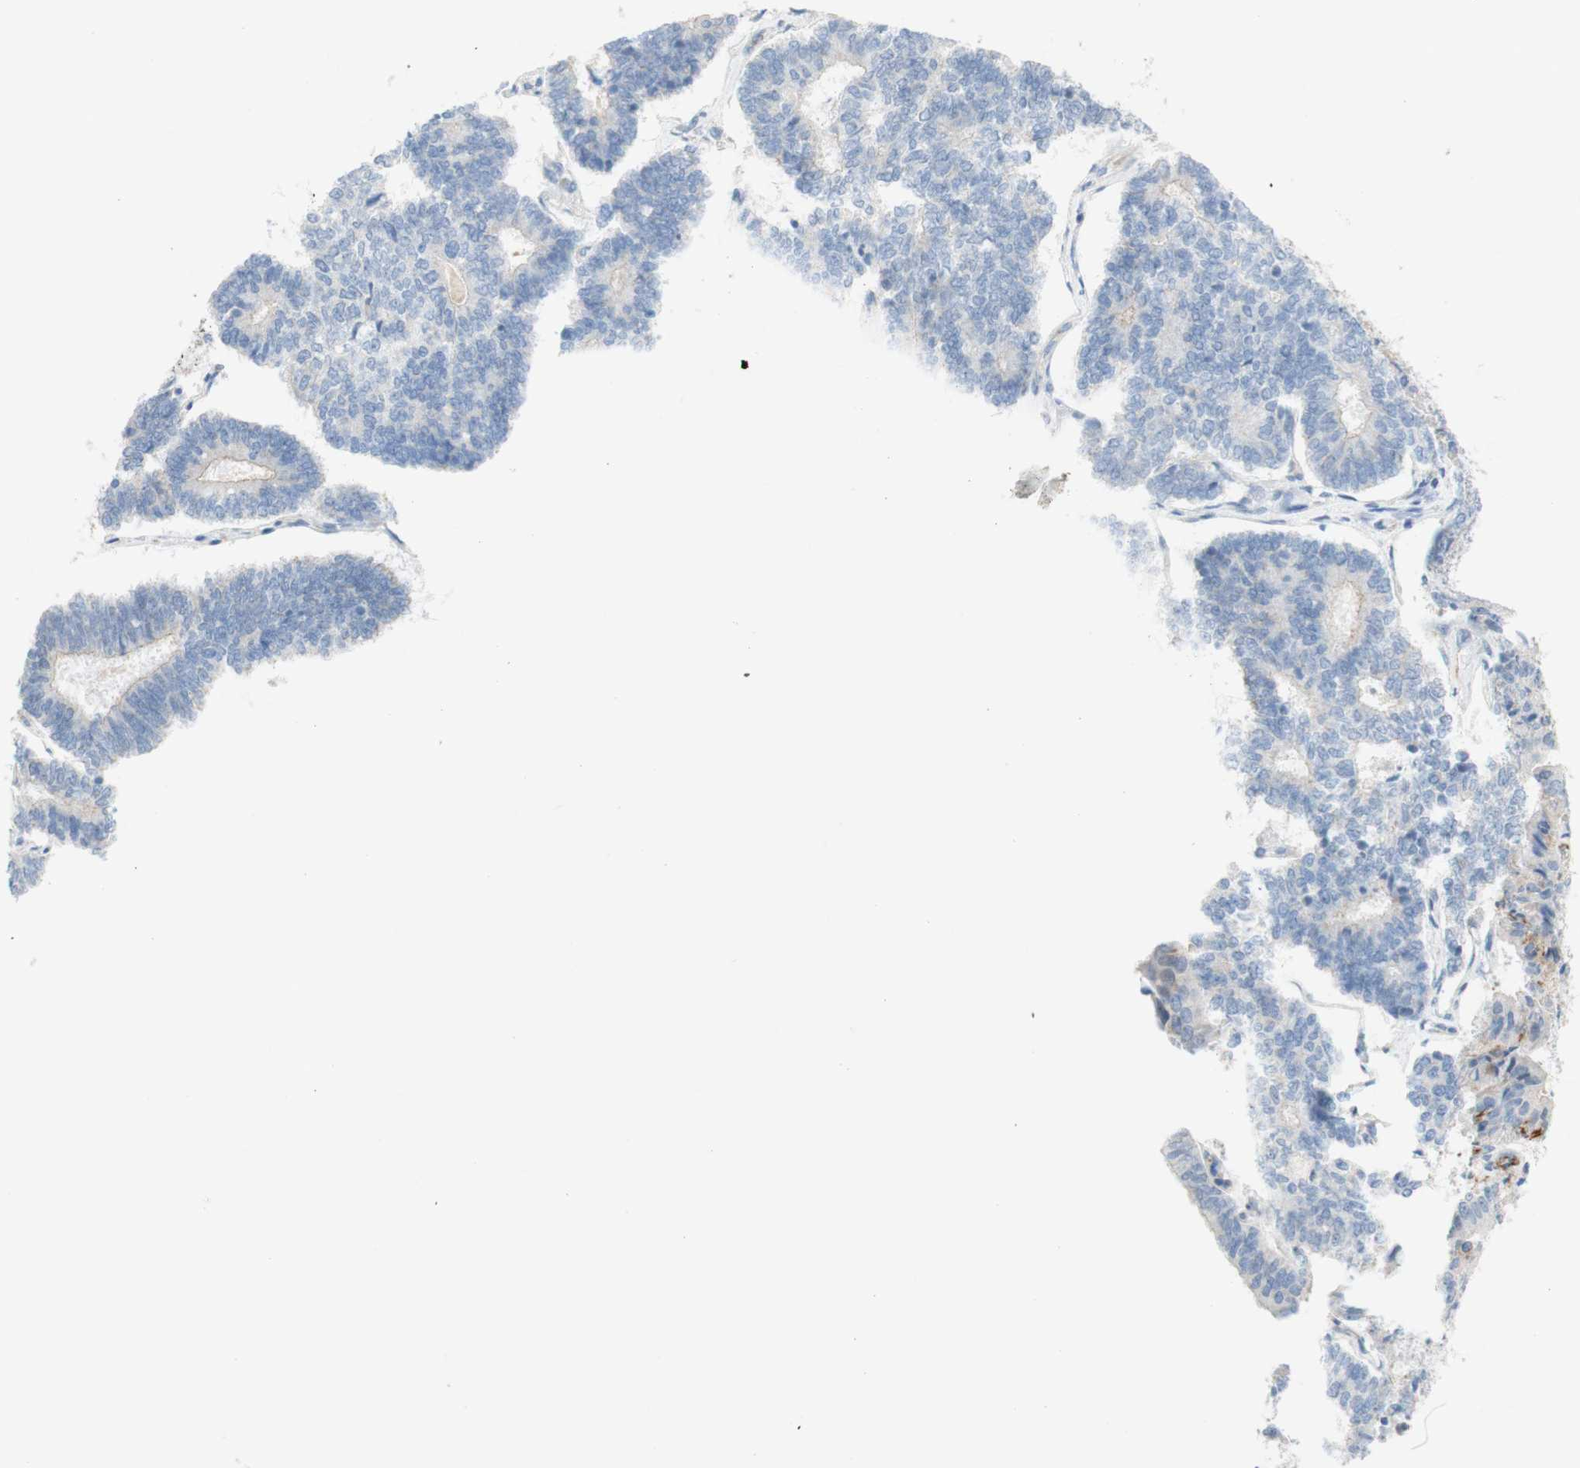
{"staining": {"intensity": "weak", "quantity": "<25%", "location": "cytoplasmic/membranous"}, "tissue": "endometrial cancer", "cell_type": "Tumor cells", "image_type": "cancer", "snomed": [{"axis": "morphology", "description": "Adenocarcinoma, NOS"}, {"axis": "topography", "description": "Endometrium"}], "caption": "Protein analysis of endometrial cancer (adenocarcinoma) reveals no significant positivity in tumor cells. The staining was performed using DAB (3,3'-diaminobenzidine) to visualize the protein expression in brown, while the nuclei were stained in blue with hematoxylin (Magnification: 20x).", "gene": "POU2AF1", "patient": {"sex": "female", "age": 70}}